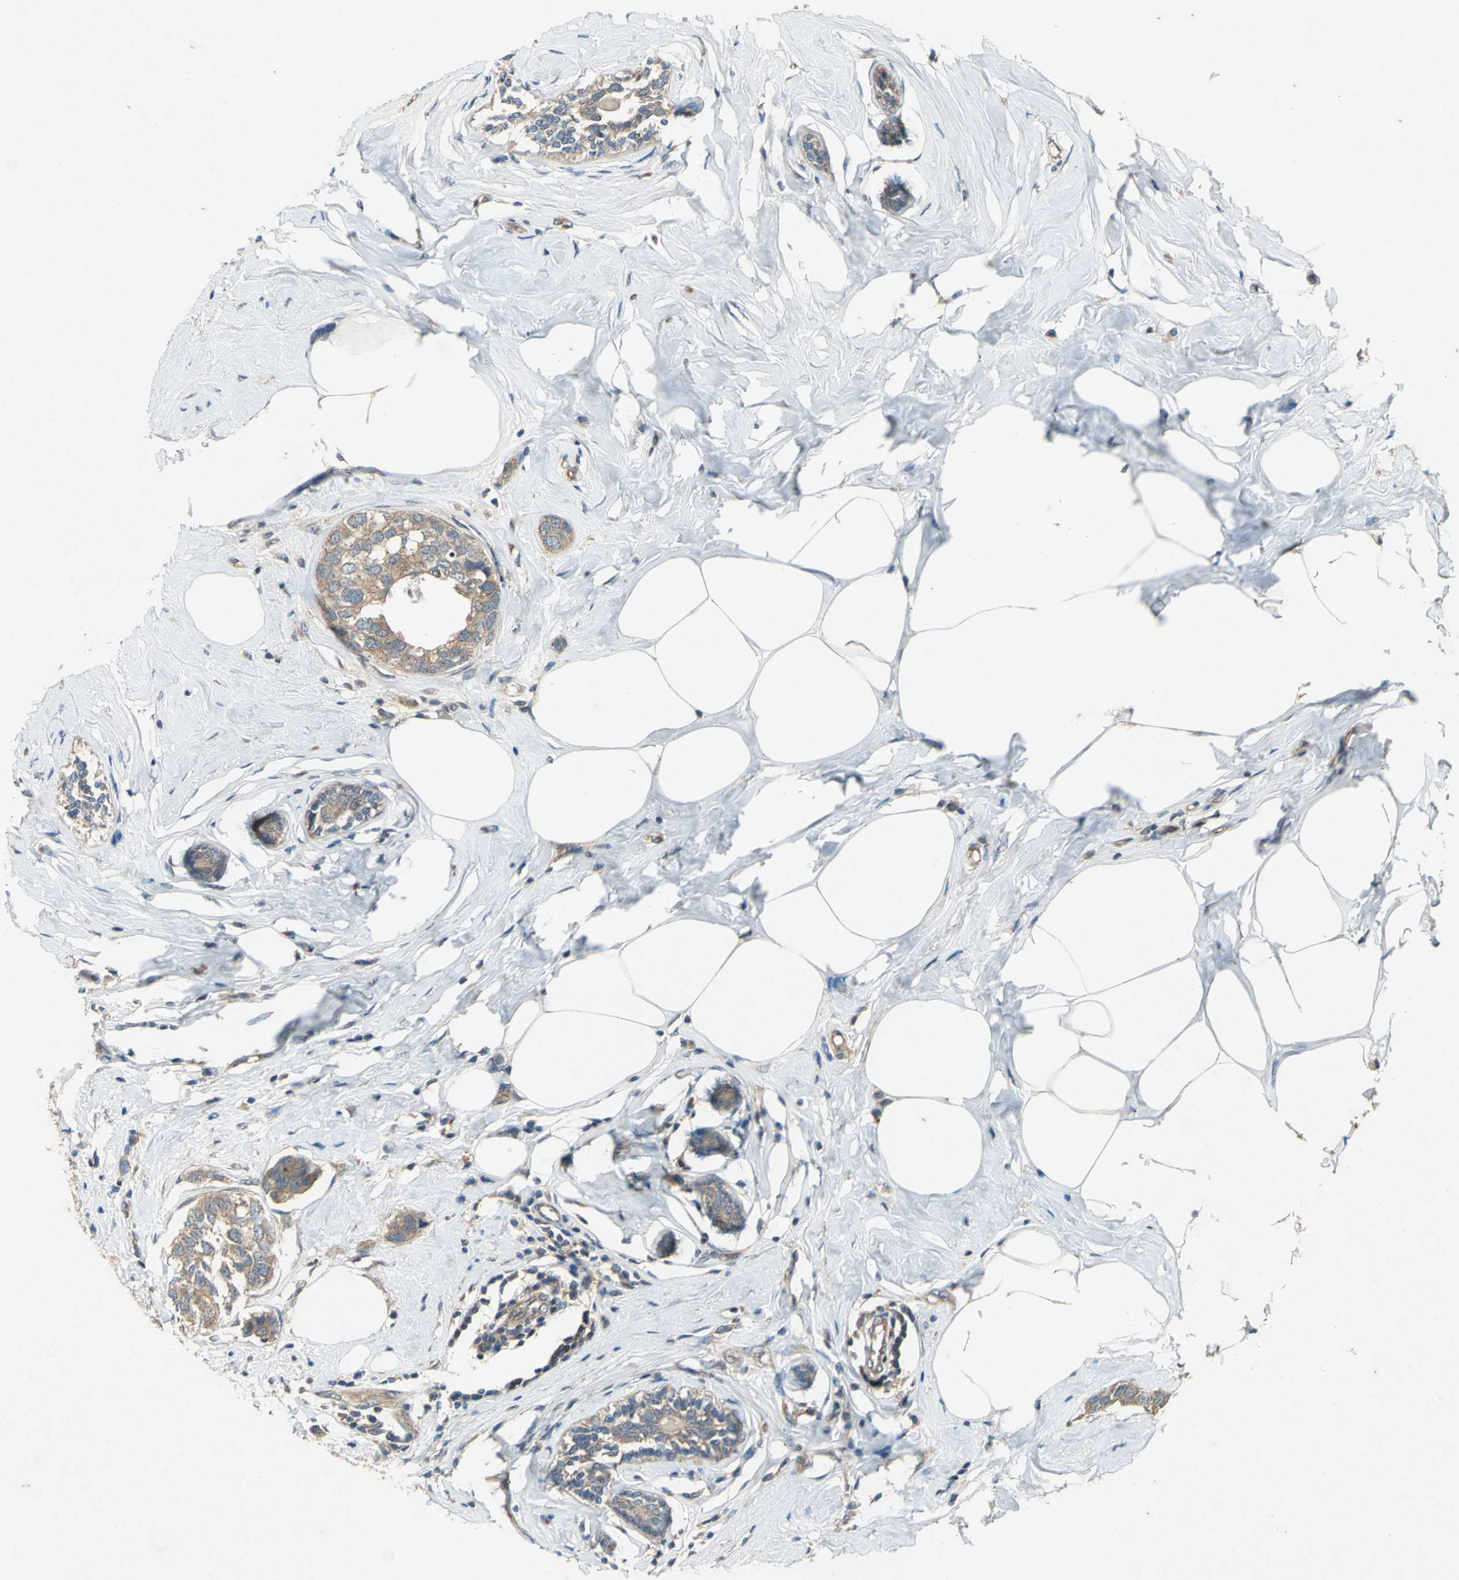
{"staining": {"intensity": "moderate", "quantity": ">75%", "location": "cytoplasmic/membranous"}, "tissue": "breast cancer", "cell_type": "Tumor cells", "image_type": "cancer", "snomed": [{"axis": "morphology", "description": "Normal tissue, NOS"}, {"axis": "morphology", "description": "Duct carcinoma"}, {"axis": "topography", "description": "Breast"}], "caption": "The photomicrograph displays staining of breast cancer (infiltrating ductal carcinoma), revealing moderate cytoplasmic/membranous protein expression (brown color) within tumor cells.", "gene": "EMCN", "patient": {"sex": "female", "age": 50}}